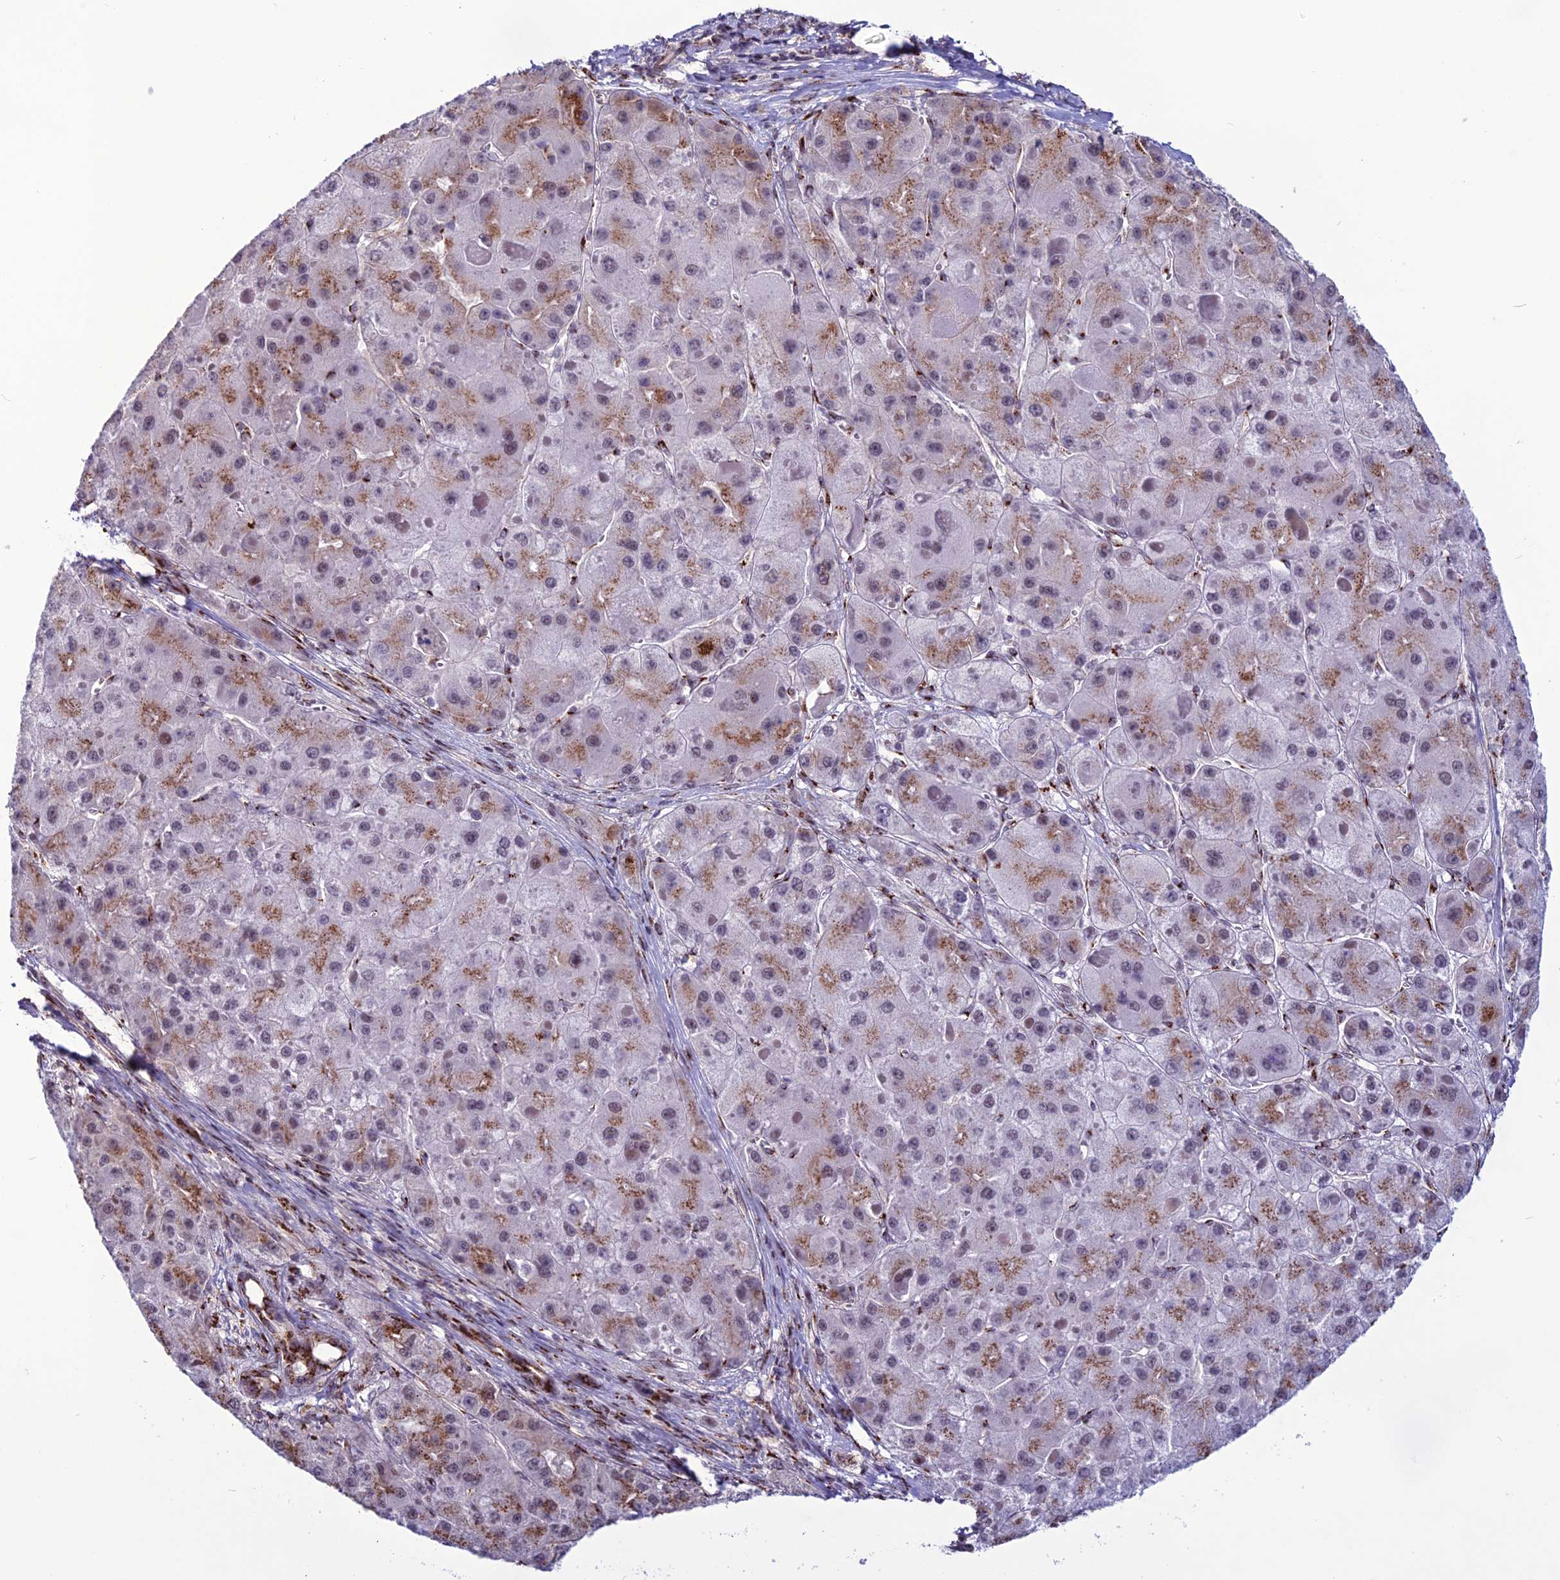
{"staining": {"intensity": "moderate", "quantity": ">75%", "location": "cytoplasmic/membranous"}, "tissue": "liver cancer", "cell_type": "Tumor cells", "image_type": "cancer", "snomed": [{"axis": "morphology", "description": "Carcinoma, Hepatocellular, NOS"}, {"axis": "topography", "description": "Liver"}], "caption": "Protein expression analysis of hepatocellular carcinoma (liver) reveals moderate cytoplasmic/membranous positivity in approximately >75% of tumor cells.", "gene": "PLEKHA4", "patient": {"sex": "female", "age": 73}}